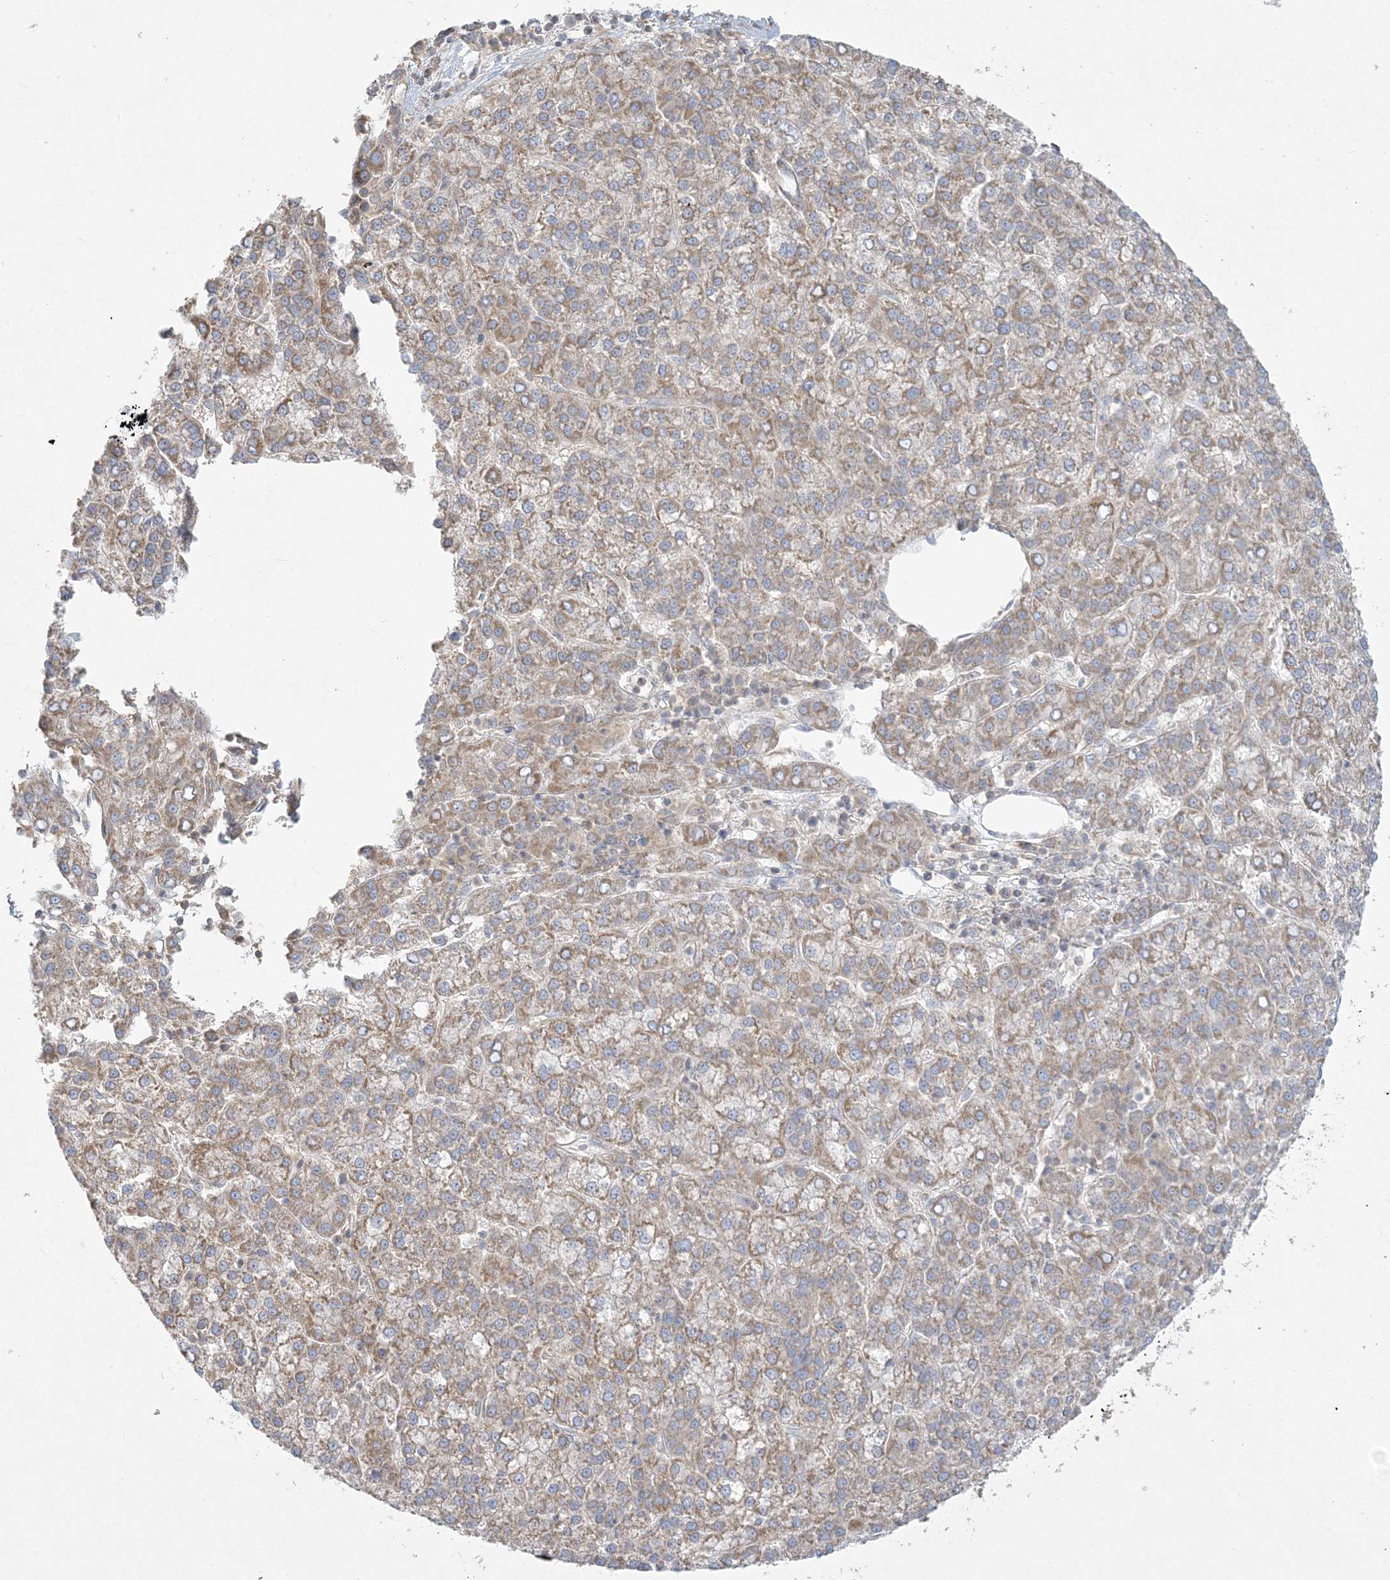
{"staining": {"intensity": "moderate", "quantity": ">75%", "location": "cytoplasmic/membranous"}, "tissue": "liver cancer", "cell_type": "Tumor cells", "image_type": "cancer", "snomed": [{"axis": "morphology", "description": "Carcinoma, Hepatocellular, NOS"}, {"axis": "topography", "description": "Liver"}], "caption": "Liver hepatocellular carcinoma stained for a protein (brown) demonstrates moderate cytoplasmic/membranous positive staining in about >75% of tumor cells.", "gene": "ZC3H6", "patient": {"sex": "female", "age": 58}}